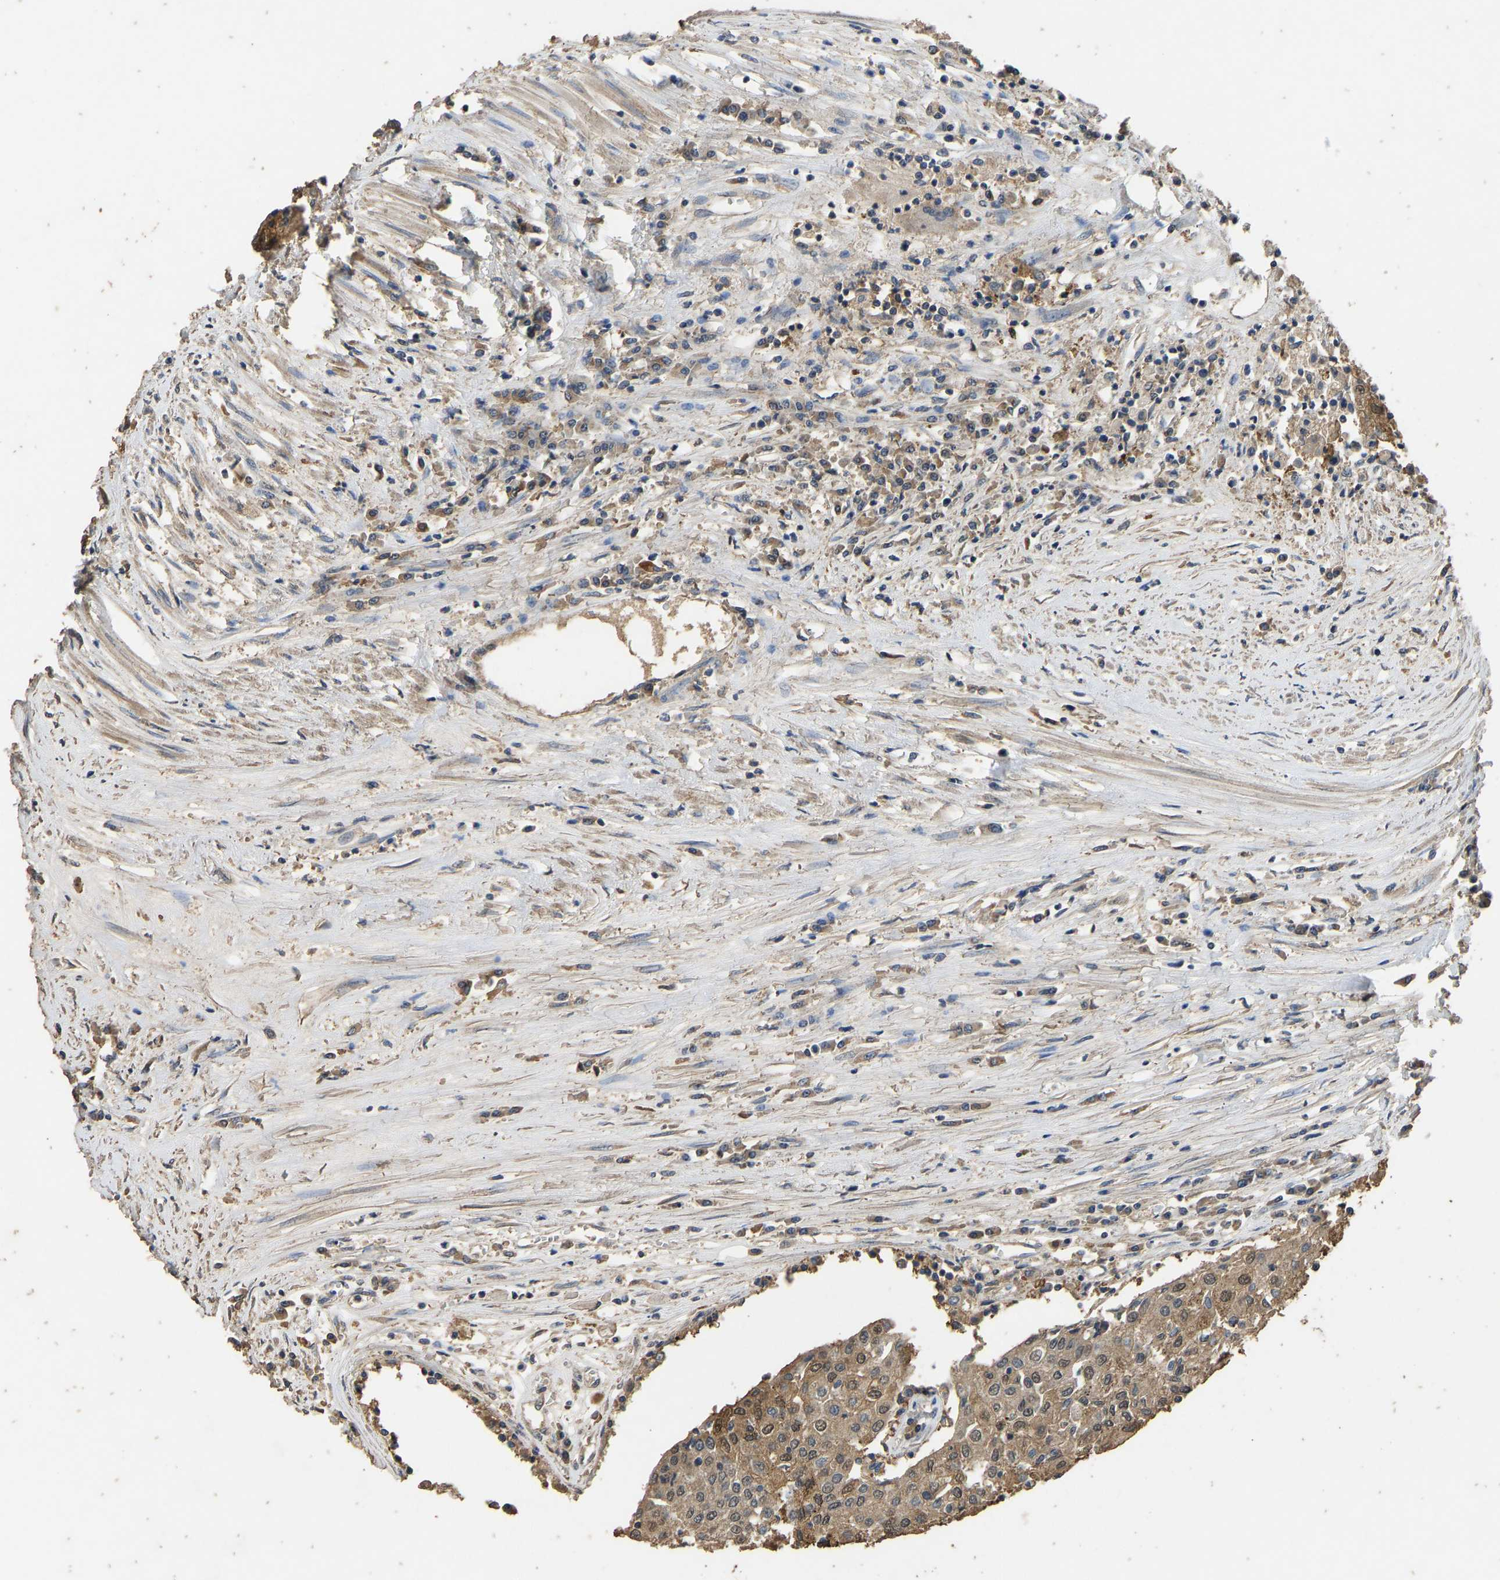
{"staining": {"intensity": "moderate", "quantity": ">75%", "location": "cytoplasmic/membranous"}, "tissue": "urothelial cancer", "cell_type": "Tumor cells", "image_type": "cancer", "snomed": [{"axis": "morphology", "description": "Urothelial carcinoma, High grade"}, {"axis": "topography", "description": "Urinary bladder"}], "caption": "The immunohistochemical stain highlights moderate cytoplasmic/membranous positivity in tumor cells of urothelial cancer tissue. The protein of interest is stained brown, and the nuclei are stained in blue (DAB (3,3'-diaminobenzidine) IHC with brightfield microscopy, high magnification).", "gene": "CIDEC", "patient": {"sex": "female", "age": 85}}